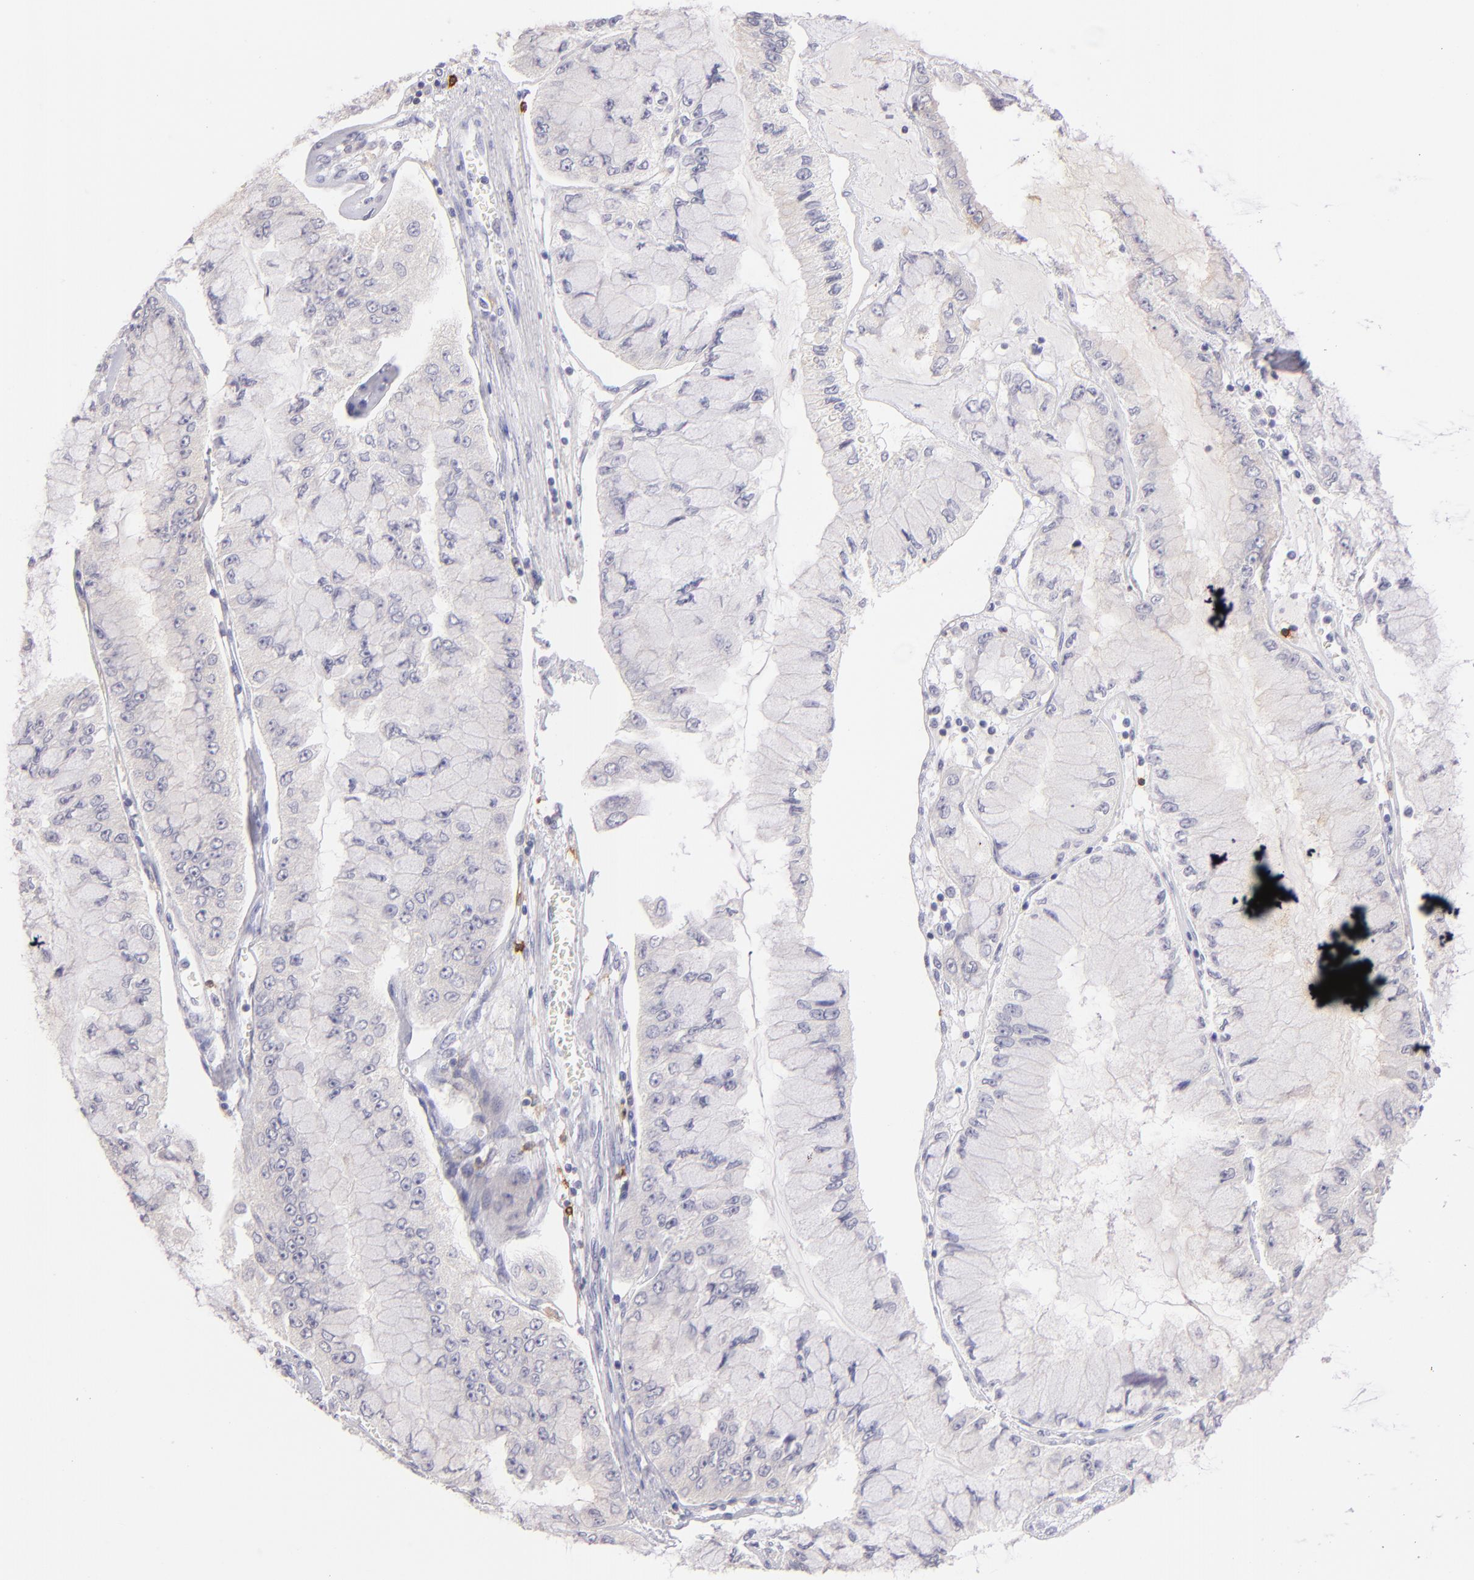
{"staining": {"intensity": "negative", "quantity": "none", "location": "none"}, "tissue": "liver cancer", "cell_type": "Tumor cells", "image_type": "cancer", "snomed": [{"axis": "morphology", "description": "Cholangiocarcinoma"}, {"axis": "topography", "description": "Liver"}], "caption": "The immunohistochemistry micrograph has no significant staining in tumor cells of cholangiocarcinoma (liver) tissue. (Brightfield microscopy of DAB (3,3'-diaminobenzidine) IHC at high magnification).", "gene": "IL2RA", "patient": {"sex": "female", "age": 79}}